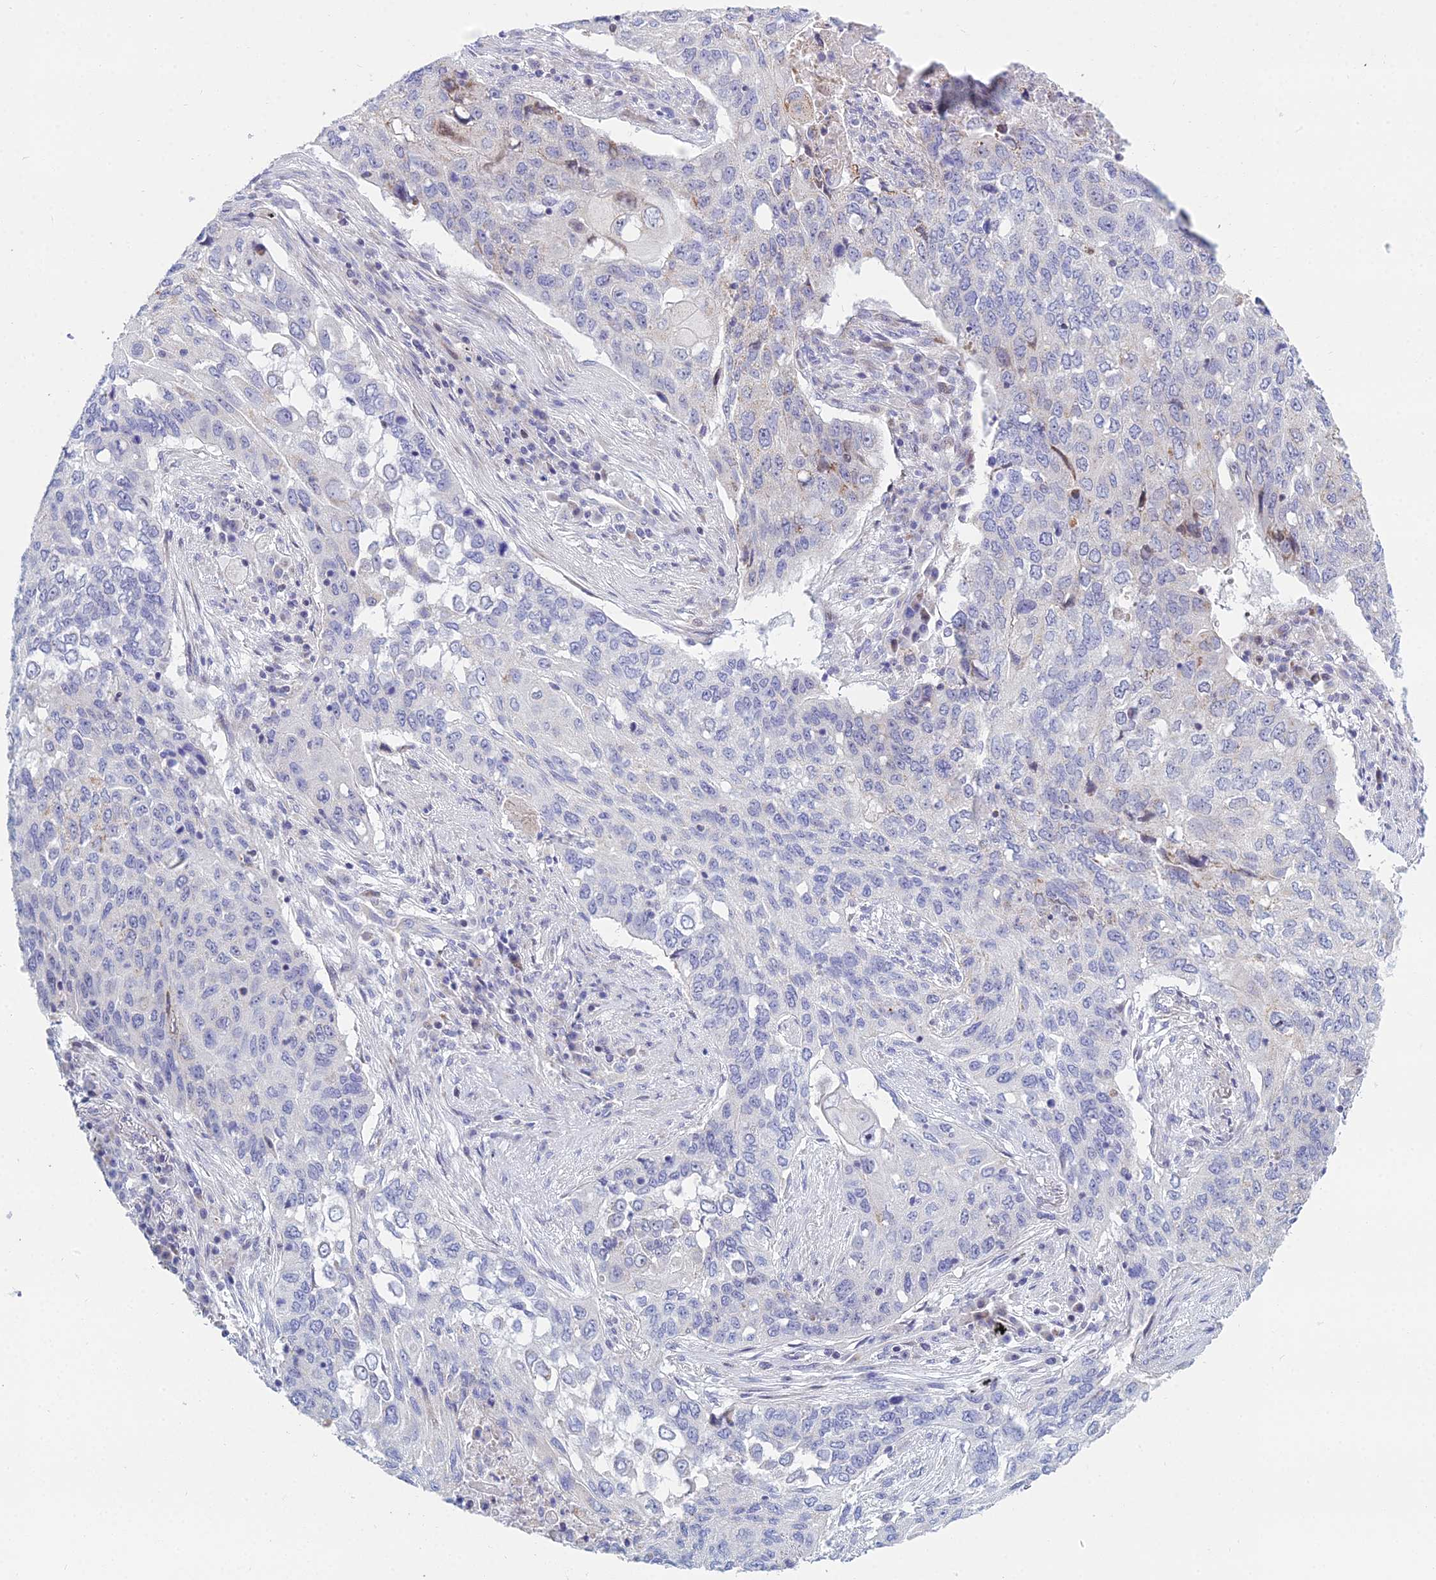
{"staining": {"intensity": "negative", "quantity": "none", "location": "none"}, "tissue": "lung cancer", "cell_type": "Tumor cells", "image_type": "cancer", "snomed": [{"axis": "morphology", "description": "Squamous cell carcinoma, NOS"}, {"axis": "topography", "description": "Lung"}], "caption": "The immunohistochemistry (IHC) photomicrograph has no significant staining in tumor cells of lung cancer tissue.", "gene": "PRR13", "patient": {"sex": "female", "age": 63}}